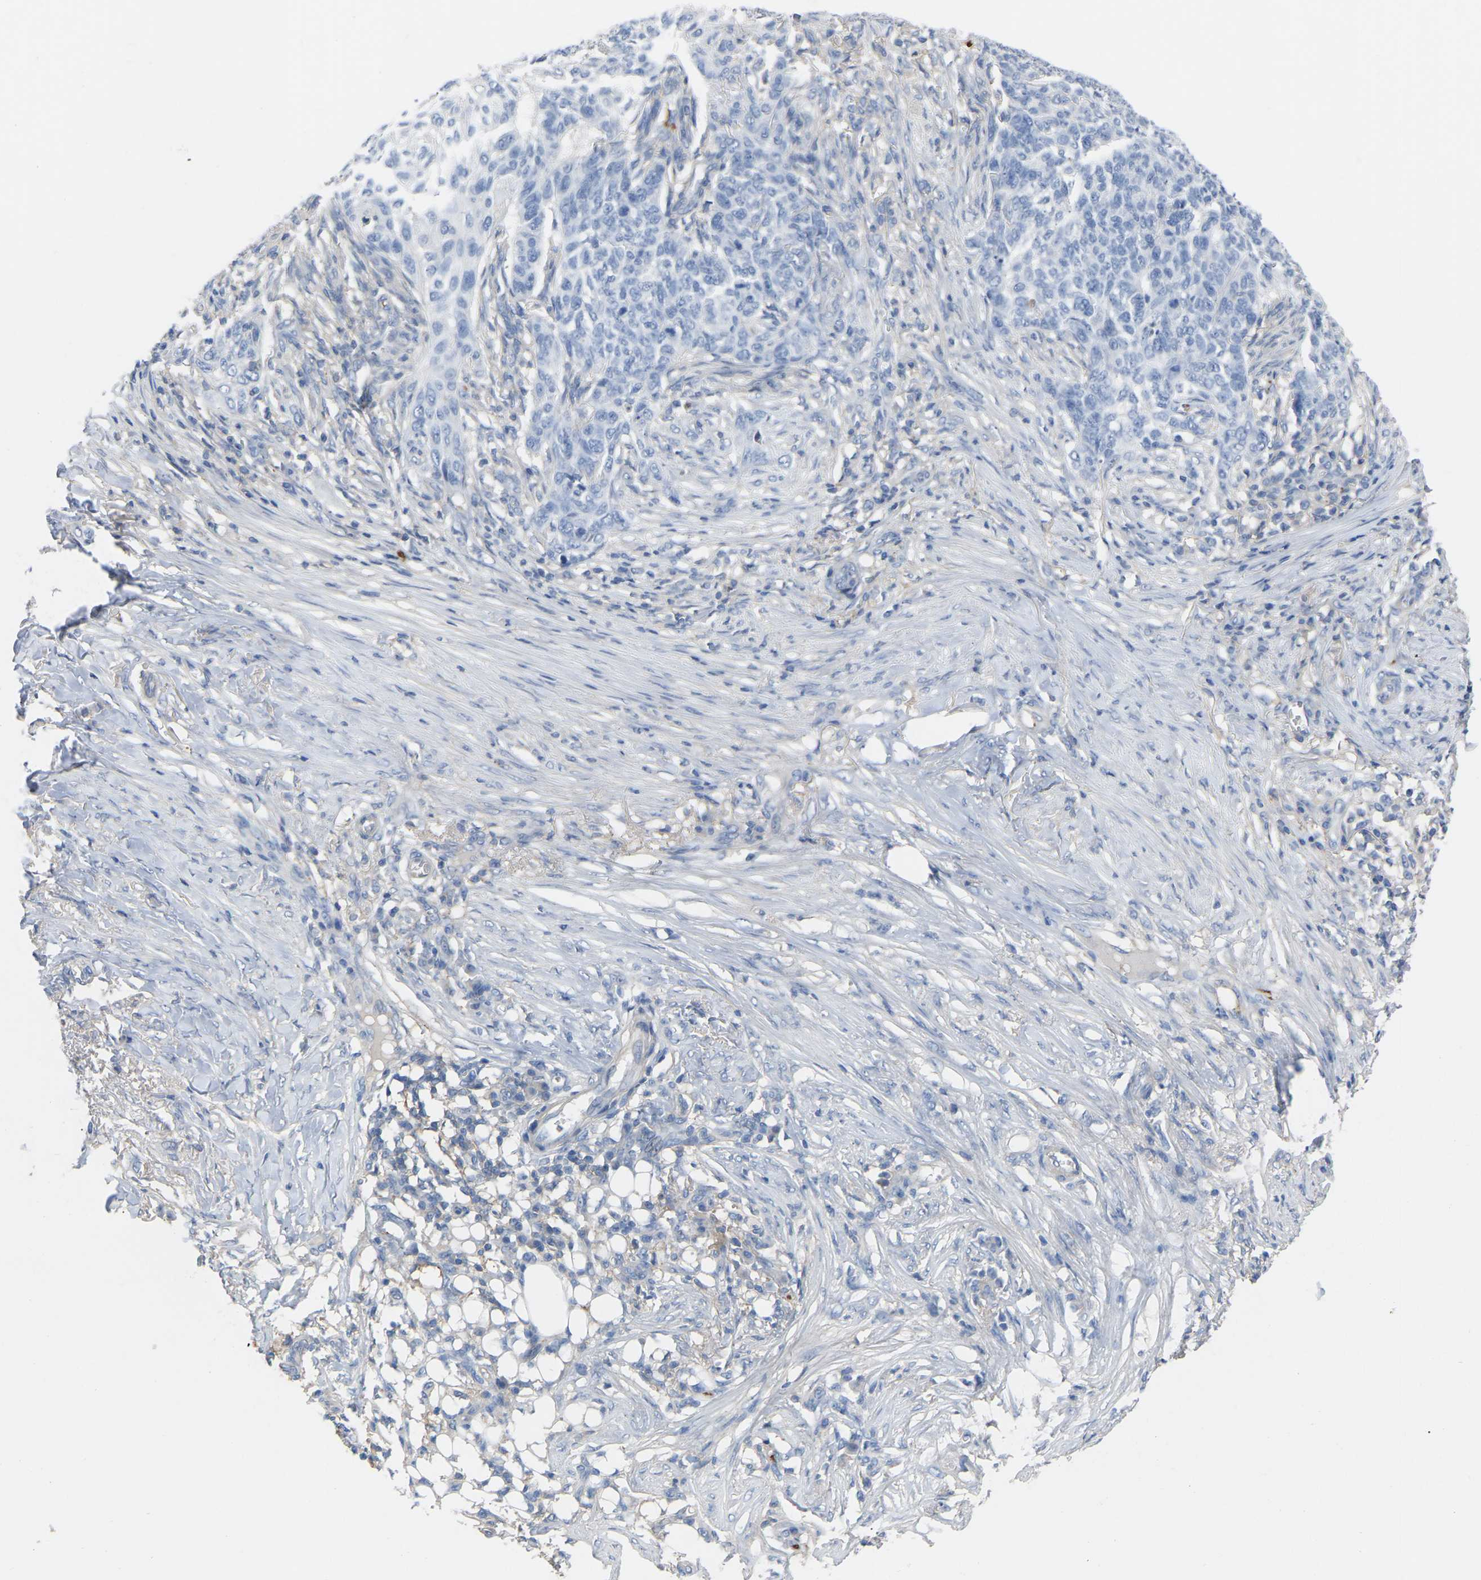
{"staining": {"intensity": "negative", "quantity": "none", "location": "none"}, "tissue": "skin cancer", "cell_type": "Tumor cells", "image_type": "cancer", "snomed": [{"axis": "morphology", "description": "Basal cell carcinoma"}, {"axis": "topography", "description": "Skin"}], "caption": "There is no significant positivity in tumor cells of skin basal cell carcinoma. The staining was performed using DAB (3,3'-diaminobenzidine) to visualize the protein expression in brown, while the nuclei were stained in blue with hematoxylin (Magnification: 20x).", "gene": "ZNF449", "patient": {"sex": "male", "age": 85}}